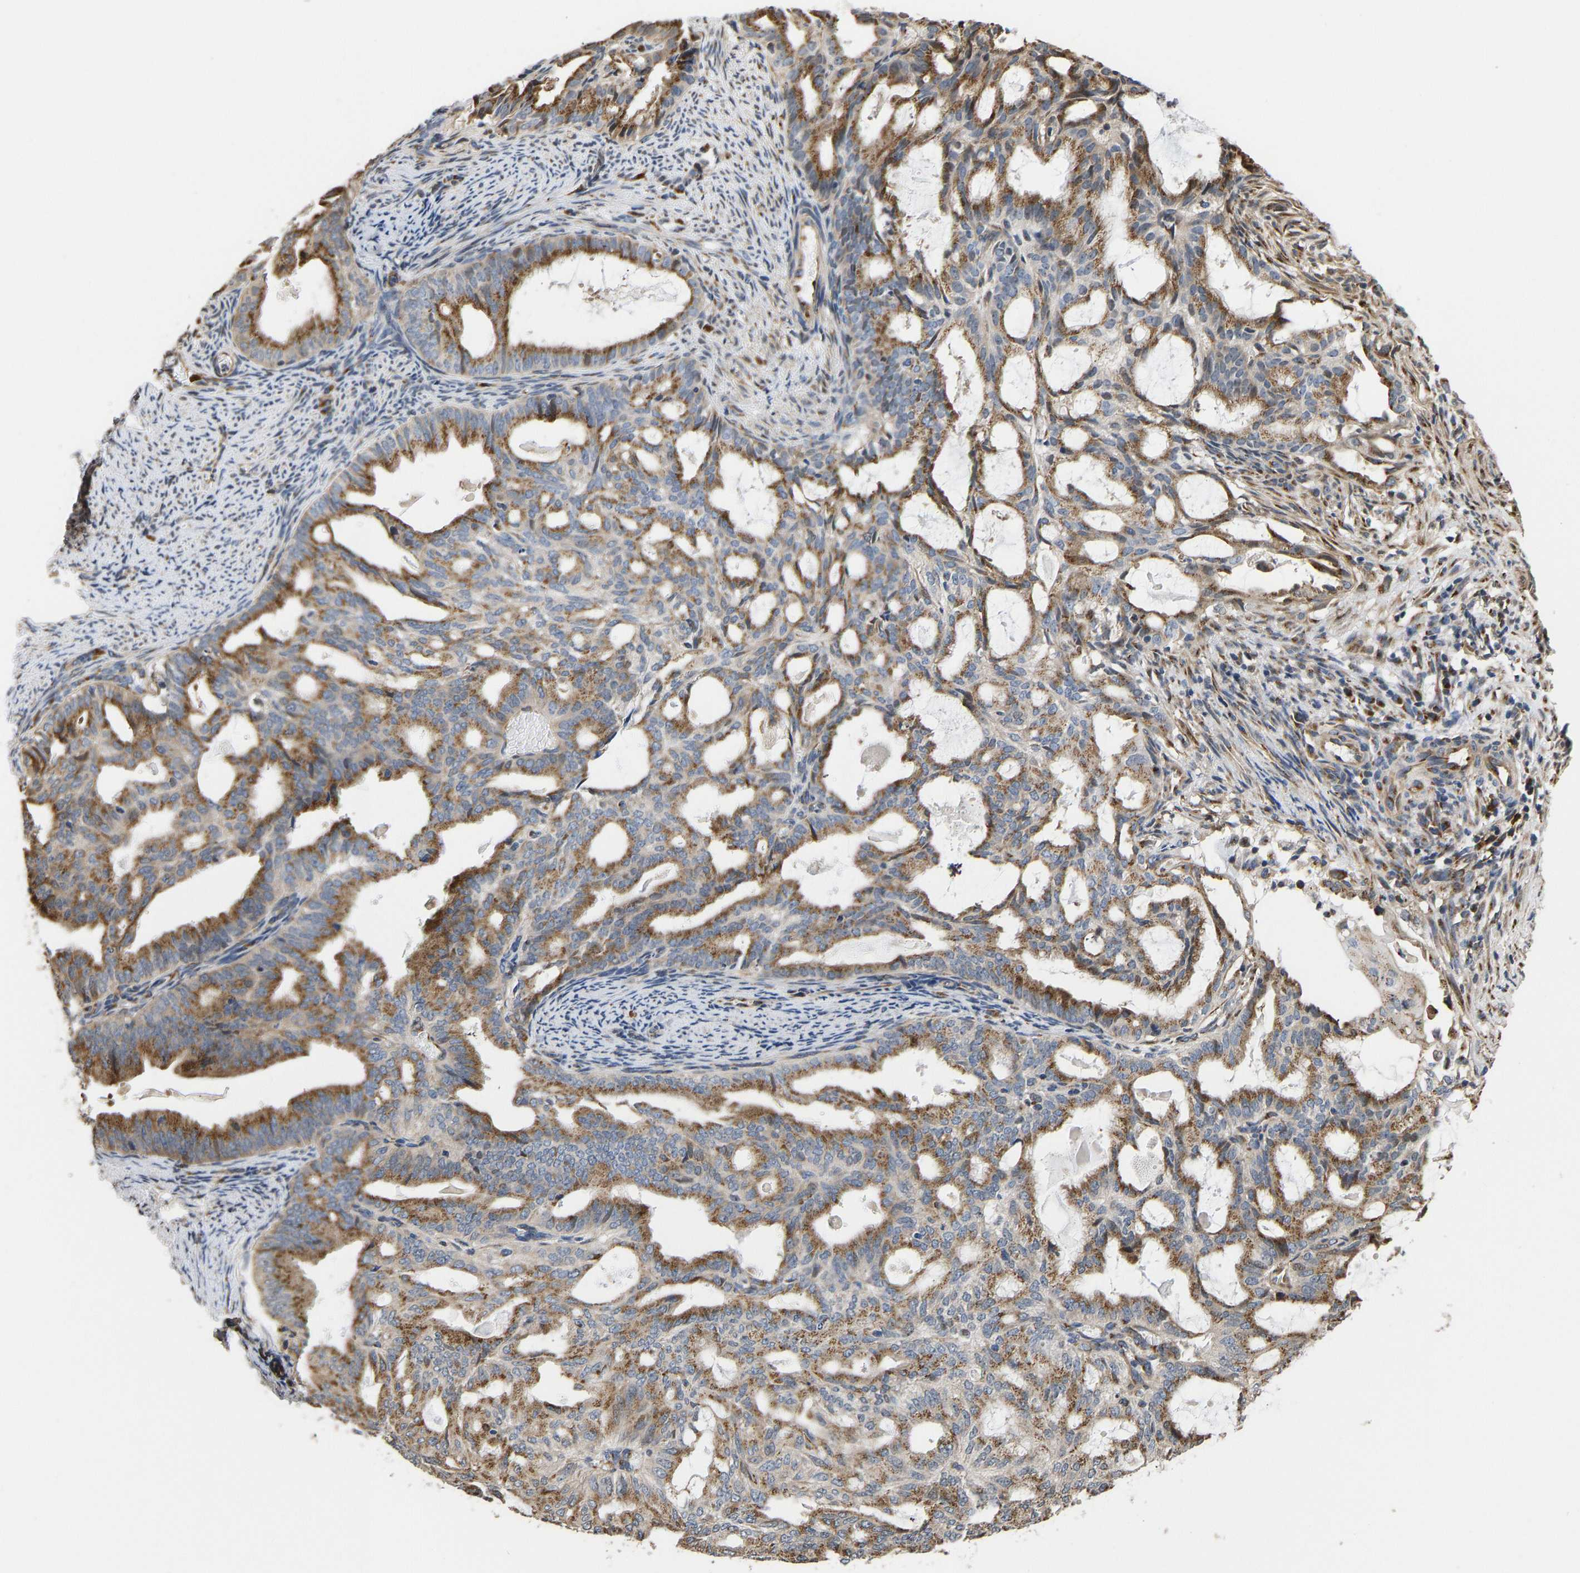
{"staining": {"intensity": "moderate", "quantity": ">75%", "location": "cytoplasmic/membranous"}, "tissue": "endometrial cancer", "cell_type": "Tumor cells", "image_type": "cancer", "snomed": [{"axis": "morphology", "description": "Adenocarcinoma, NOS"}, {"axis": "topography", "description": "Endometrium"}], "caption": "A histopathology image of human endometrial cancer stained for a protein demonstrates moderate cytoplasmic/membranous brown staining in tumor cells.", "gene": "YIPF4", "patient": {"sex": "female", "age": 58}}